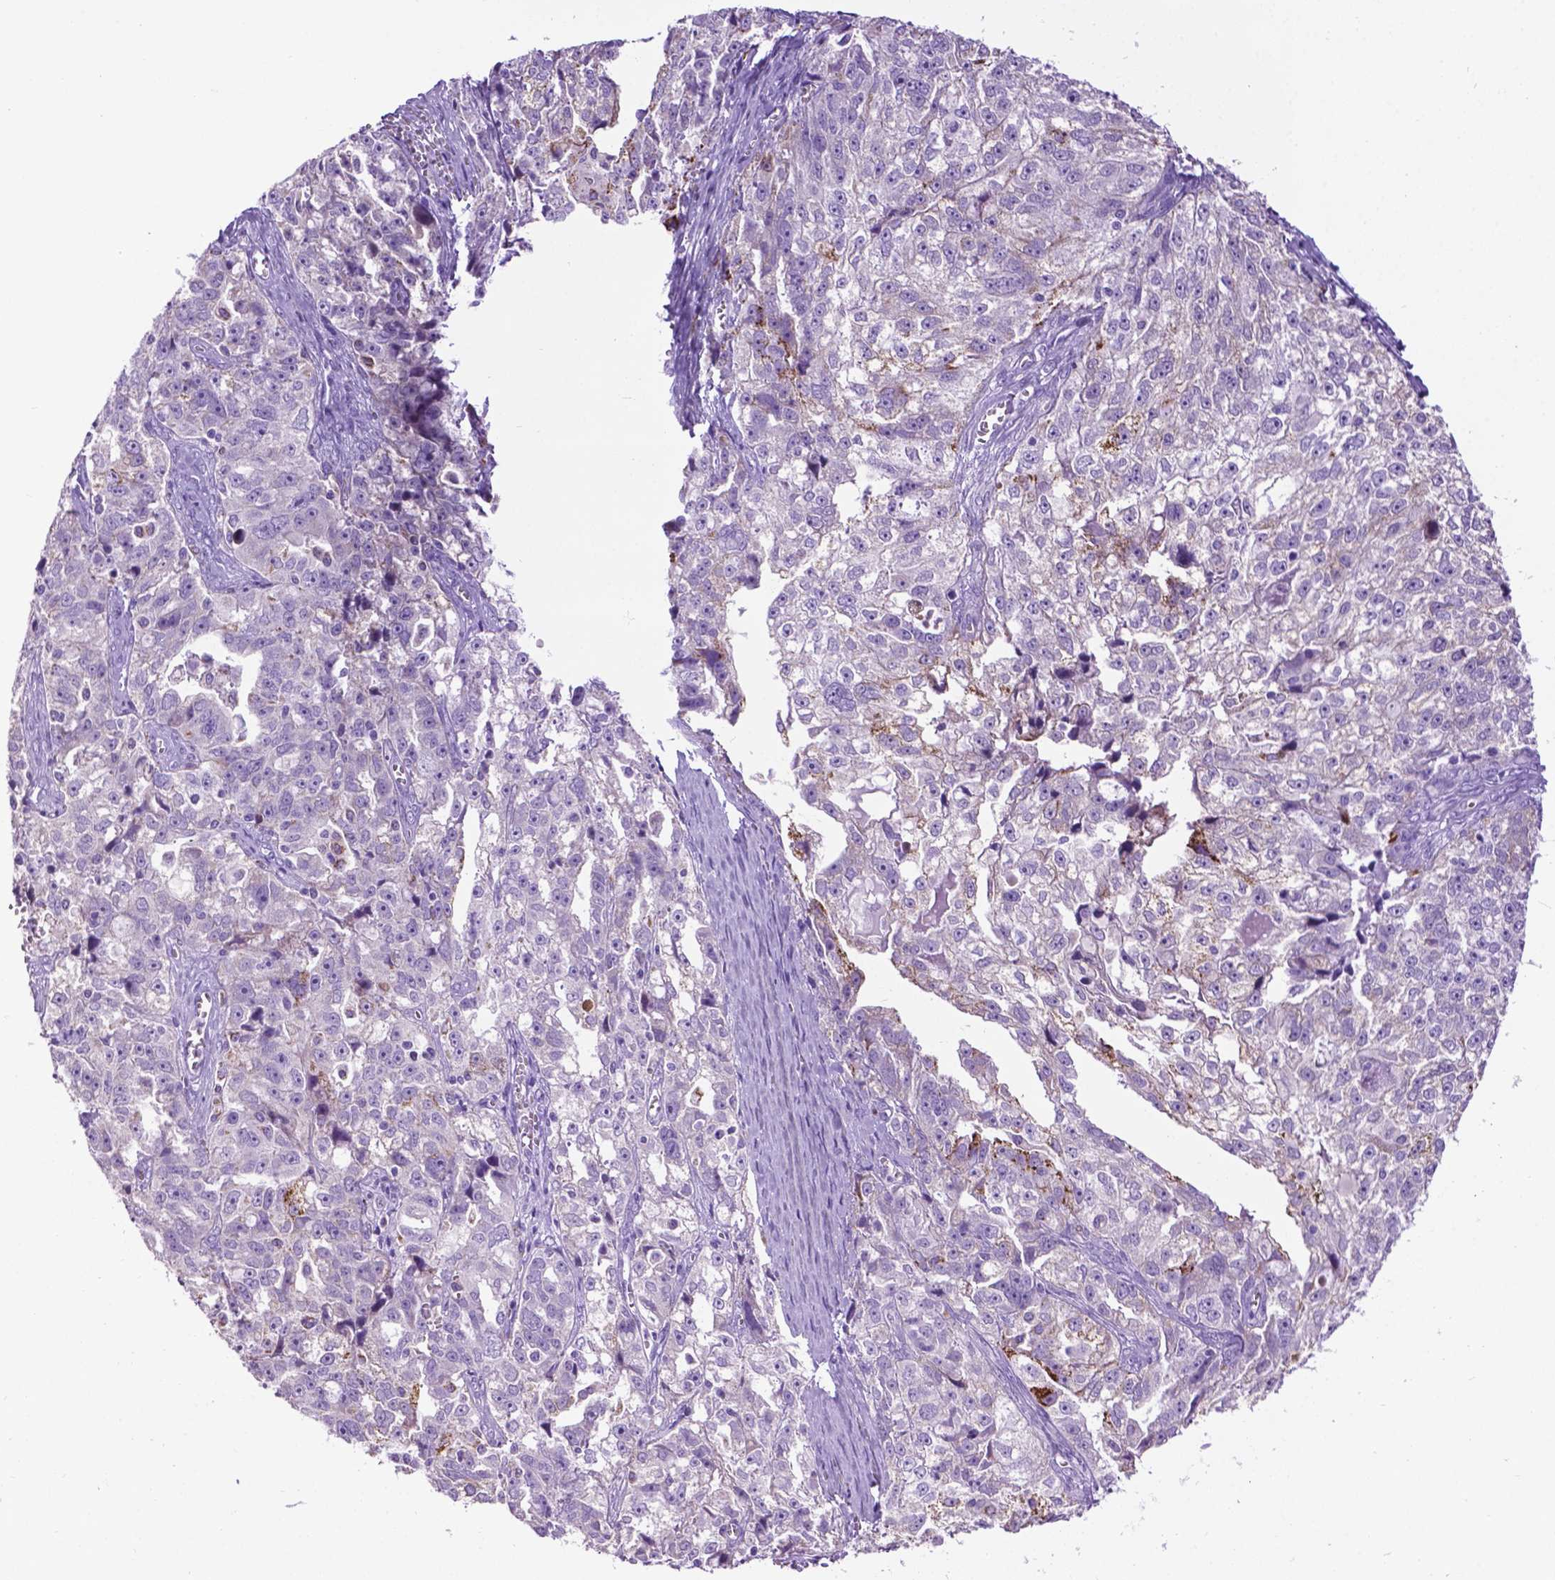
{"staining": {"intensity": "negative", "quantity": "none", "location": "none"}, "tissue": "ovarian cancer", "cell_type": "Tumor cells", "image_type": "cancer", "snomed": [{"axis": "morphology", "description": "Cystadenocarcinoma, serous, NOS"}, {"axis": "topography", "description": "Ovary"}], "caption": "Immunohistochemical staining of serous cystadenocarcinoma (ovarian) shows no significant staining in tumor cells.", "gene": "TMEM132E", "patient": {"sex": "female", "age": 51}}